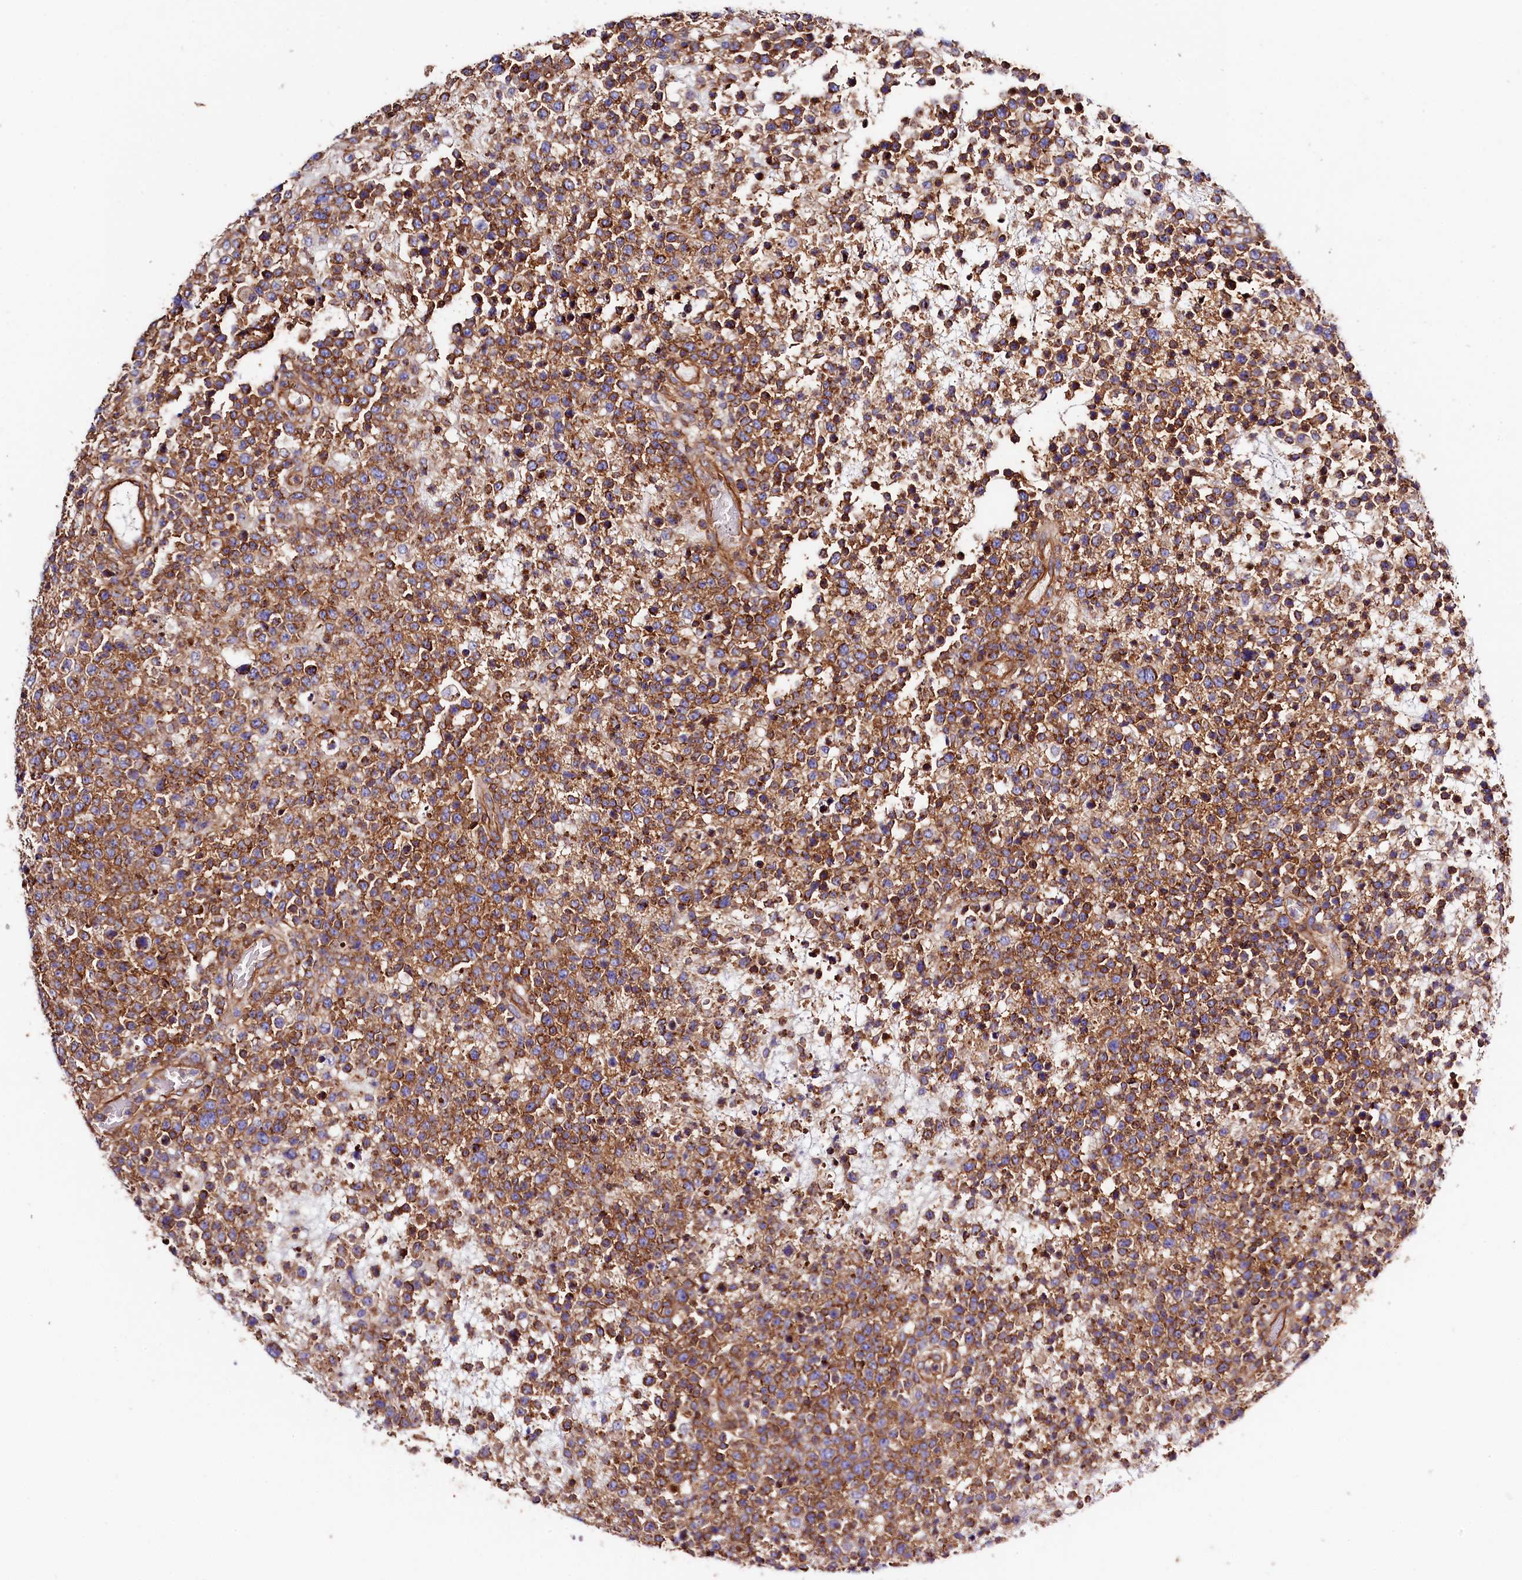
{"staining": {"intensity": "moderate", "quantity": ">75%", "location": "cytoplasmic/membranous"}, "tissue": "lymphoma", "cell_type": "Tumor cells", "image_type": "cancer", "snomed": [{"axis": "morphology", "description": "Malignant lymphoma, non-Hodgkin's type, High grade"}, {"axis": "topography", "description": "Colon"}], "caption": "Tumor cells show moderate cytoplasmic/membranous positivity in approximately >75% of cells in malignant lymphoma, non-Hodgkin's type (high-grade).", "gene": "ATP2B4", "patient": {"sex": "female", "age": 53}}